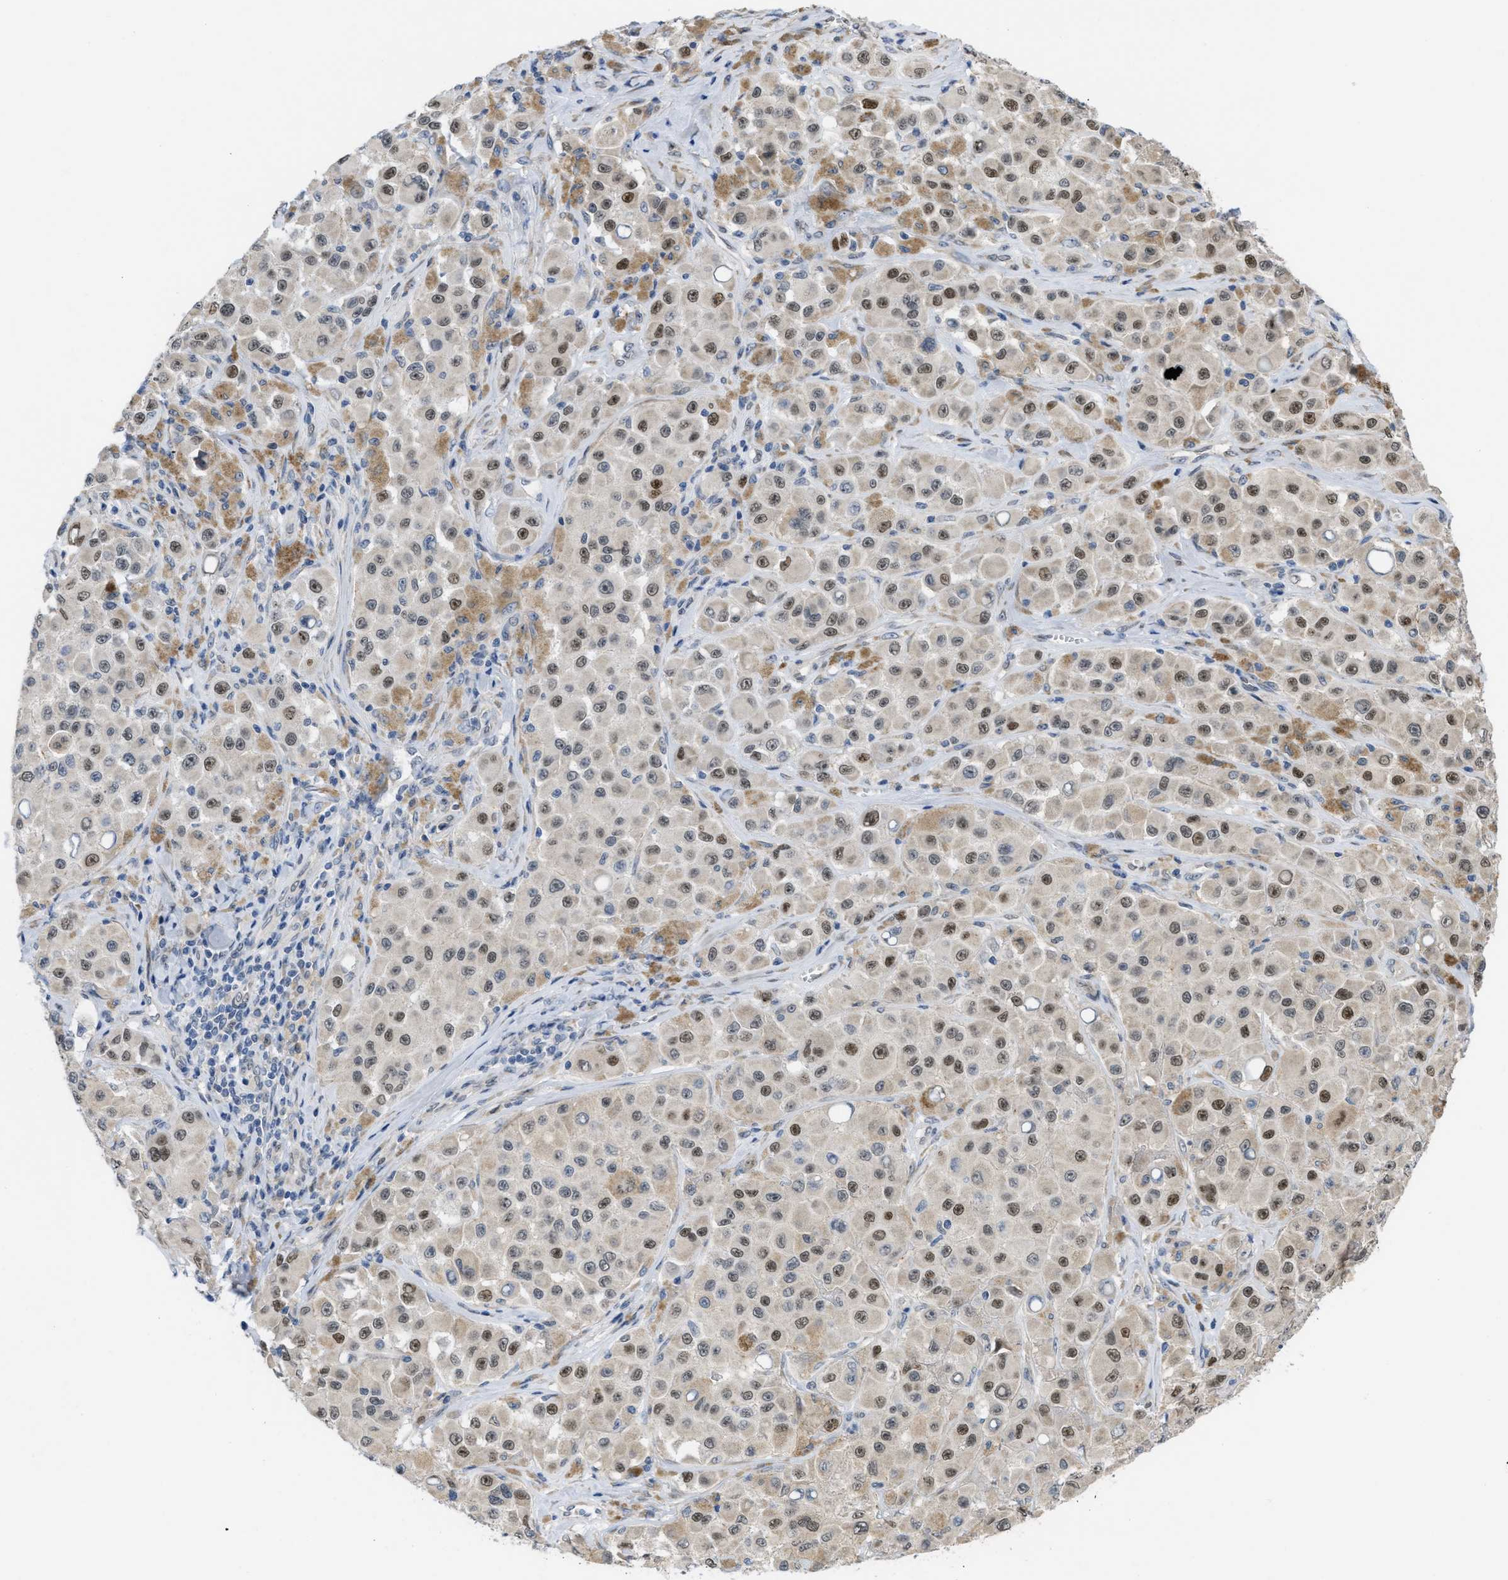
{"staining": {"intensity": "moderate", "quantity": "25%-75%", "location": "nuclear"}, "tissue": "melanoma", "cell_type": "Tumor cells", "image_type": "cancer", "snomed": [{"axis": "morphology", "description": "Malignant melanoma, NOS"}, {"axis": "topography", "description": "Skin"}], "caption": "This is an image of immunohistochemistry (IHC) staining of melanoma, which shows moderate staining in the nuclear of tumor cells.", "gene": "CDPF1", "patient": {"sex": "male", "age": 84}}